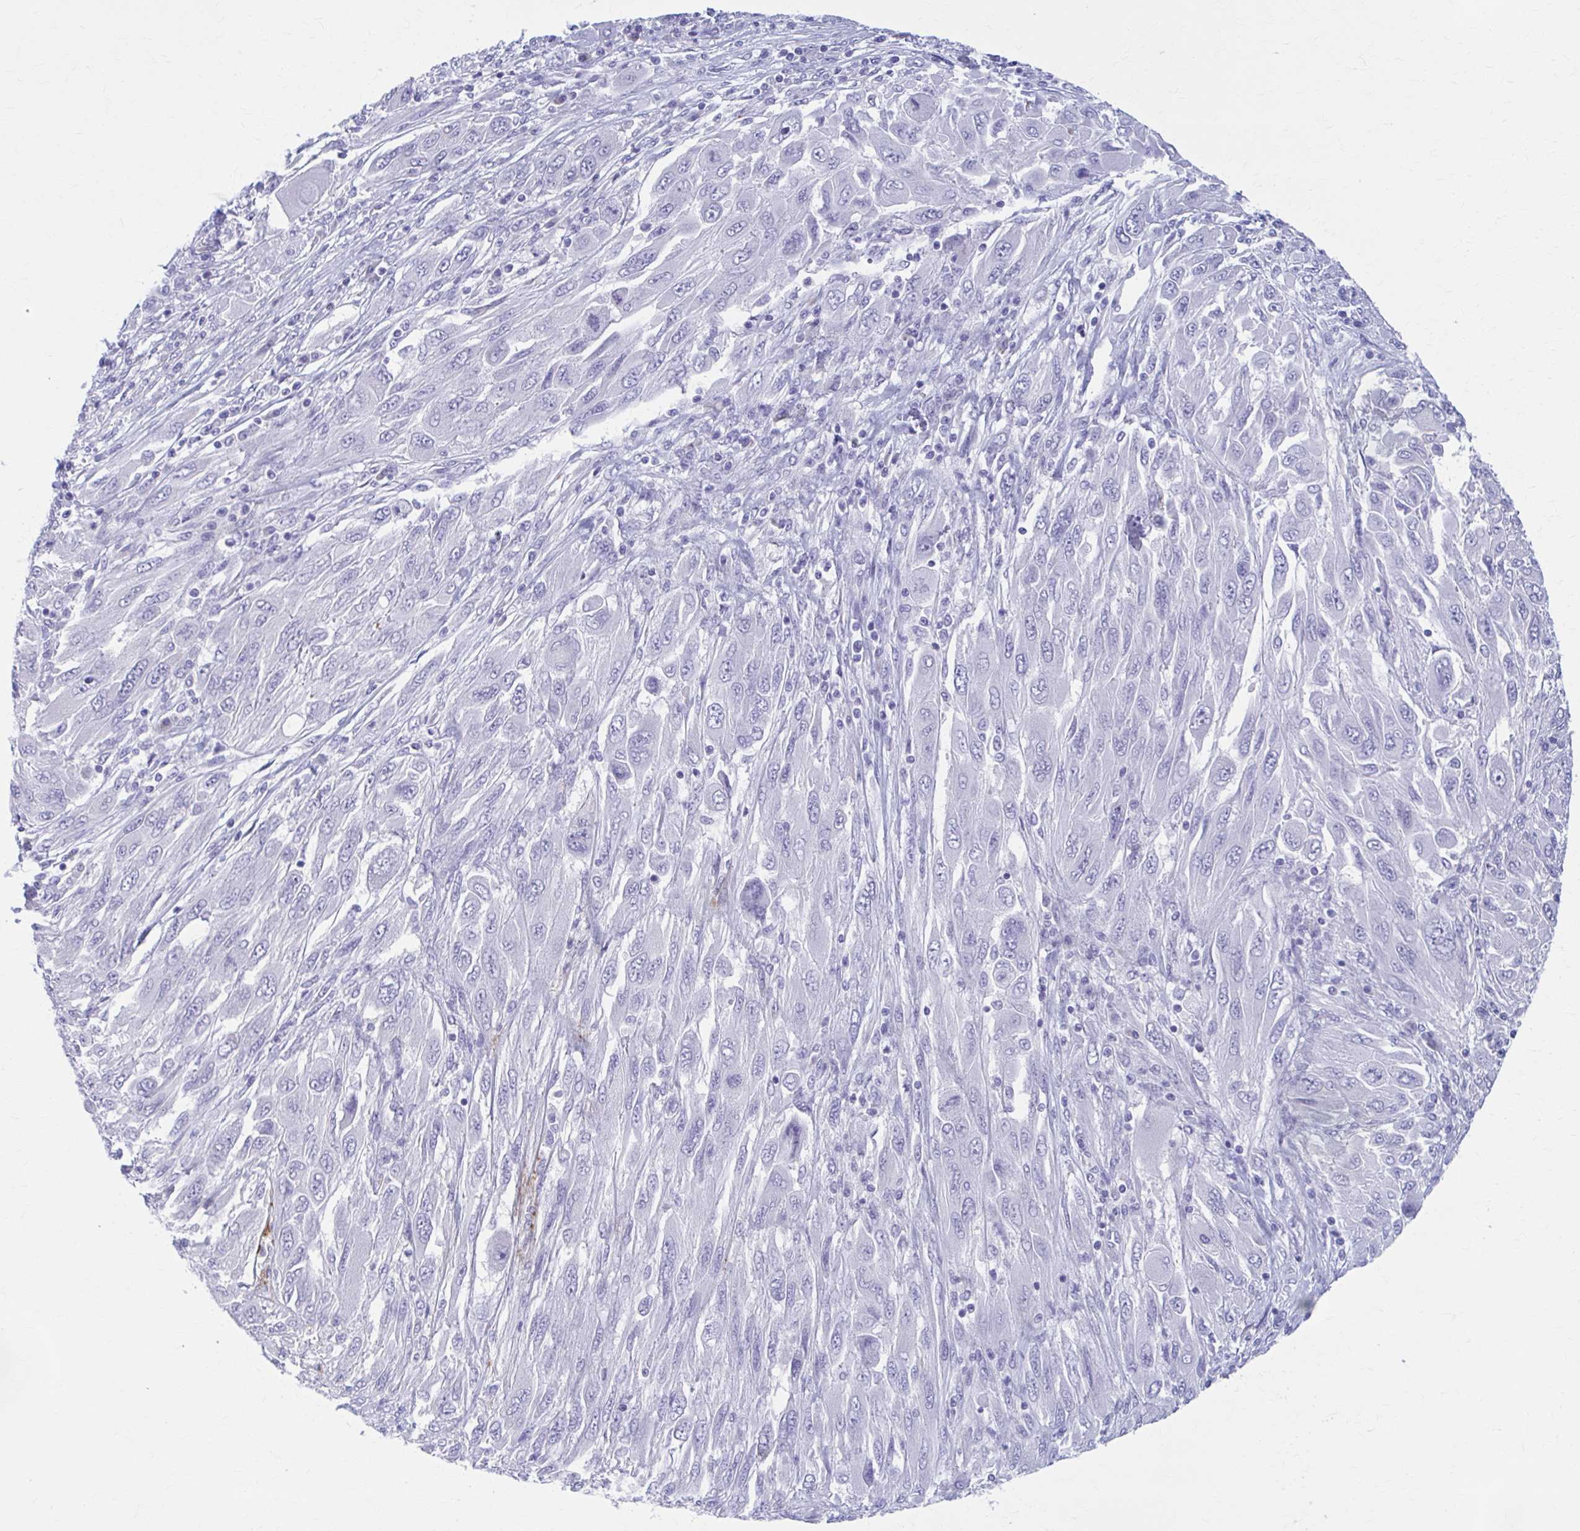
{"staining": {"intensity": "negative", "quantity": "none", "location": "none"}, "tissue": "melanoma", "cell_type": "Tumor cells", "image_type": "cancer", "snomed": [{"axis": "morphology", "description": "Malignant melanoma, NOS"}, {"axis": "topography", "description": "Skin"}], "caption": "The histopathology image displays no staining of tumor cells in melanoma.", "gene": "CCDC105", "patient": {"sex": "female", "age": 91}}